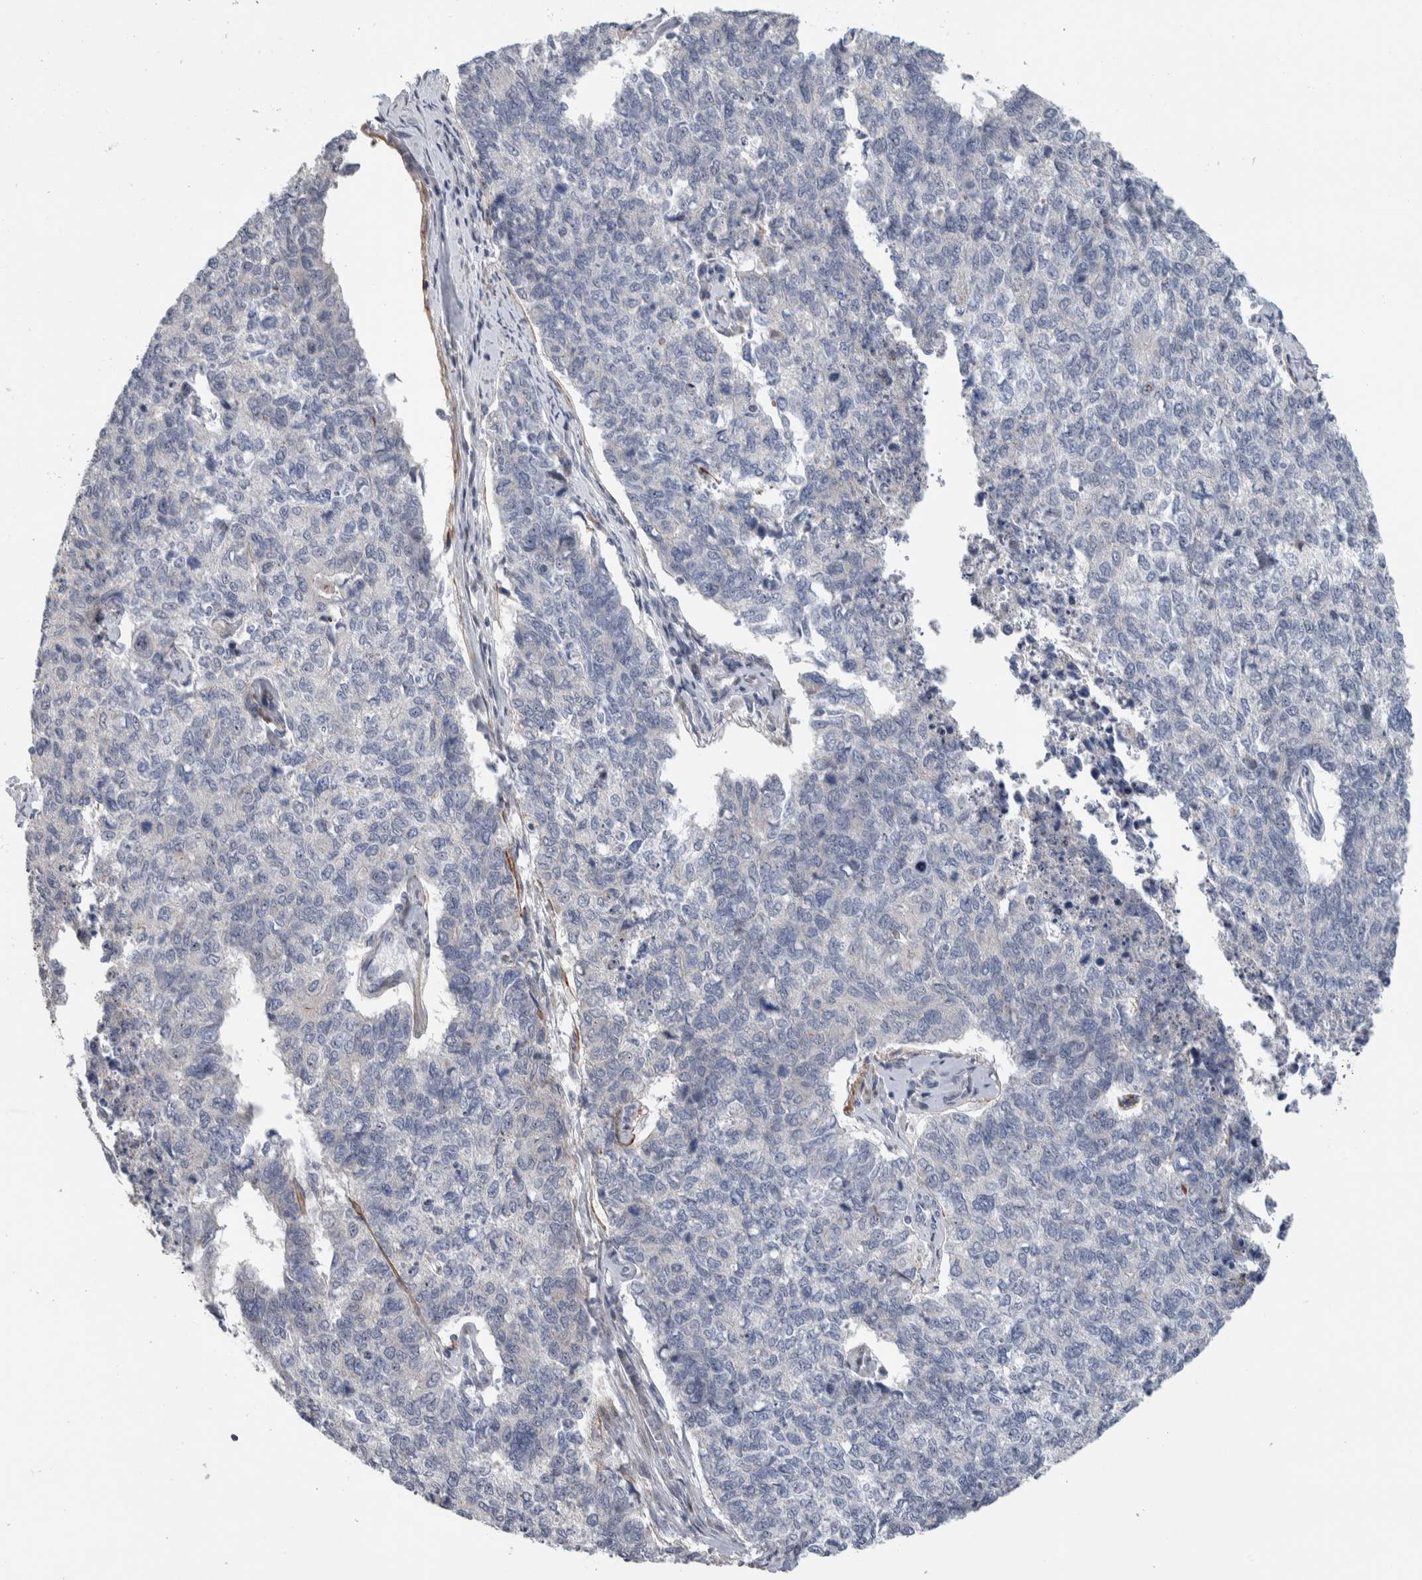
{"staining": {"intensity": "negative", "quantity": "none", "location": "none"}, "tissue": "cervical cancer", "cell_type": "Tumor cells", "image_type": "cancer", "snomed": [{"axis": "morphology", "description": "Squamous cell carcinoma, NOS"}, {"axis": "topography", "description": "Cervix"}], "caption": "High magnification brightfield microscopy of squamous cell carcinoma (cervical) stained with DAB (brown) and counterstained with hematoxylin (blue): tumor cells show no significant positivity.", "gene": "PRRG4", "patient": {"sex": "female", "age": 63}}